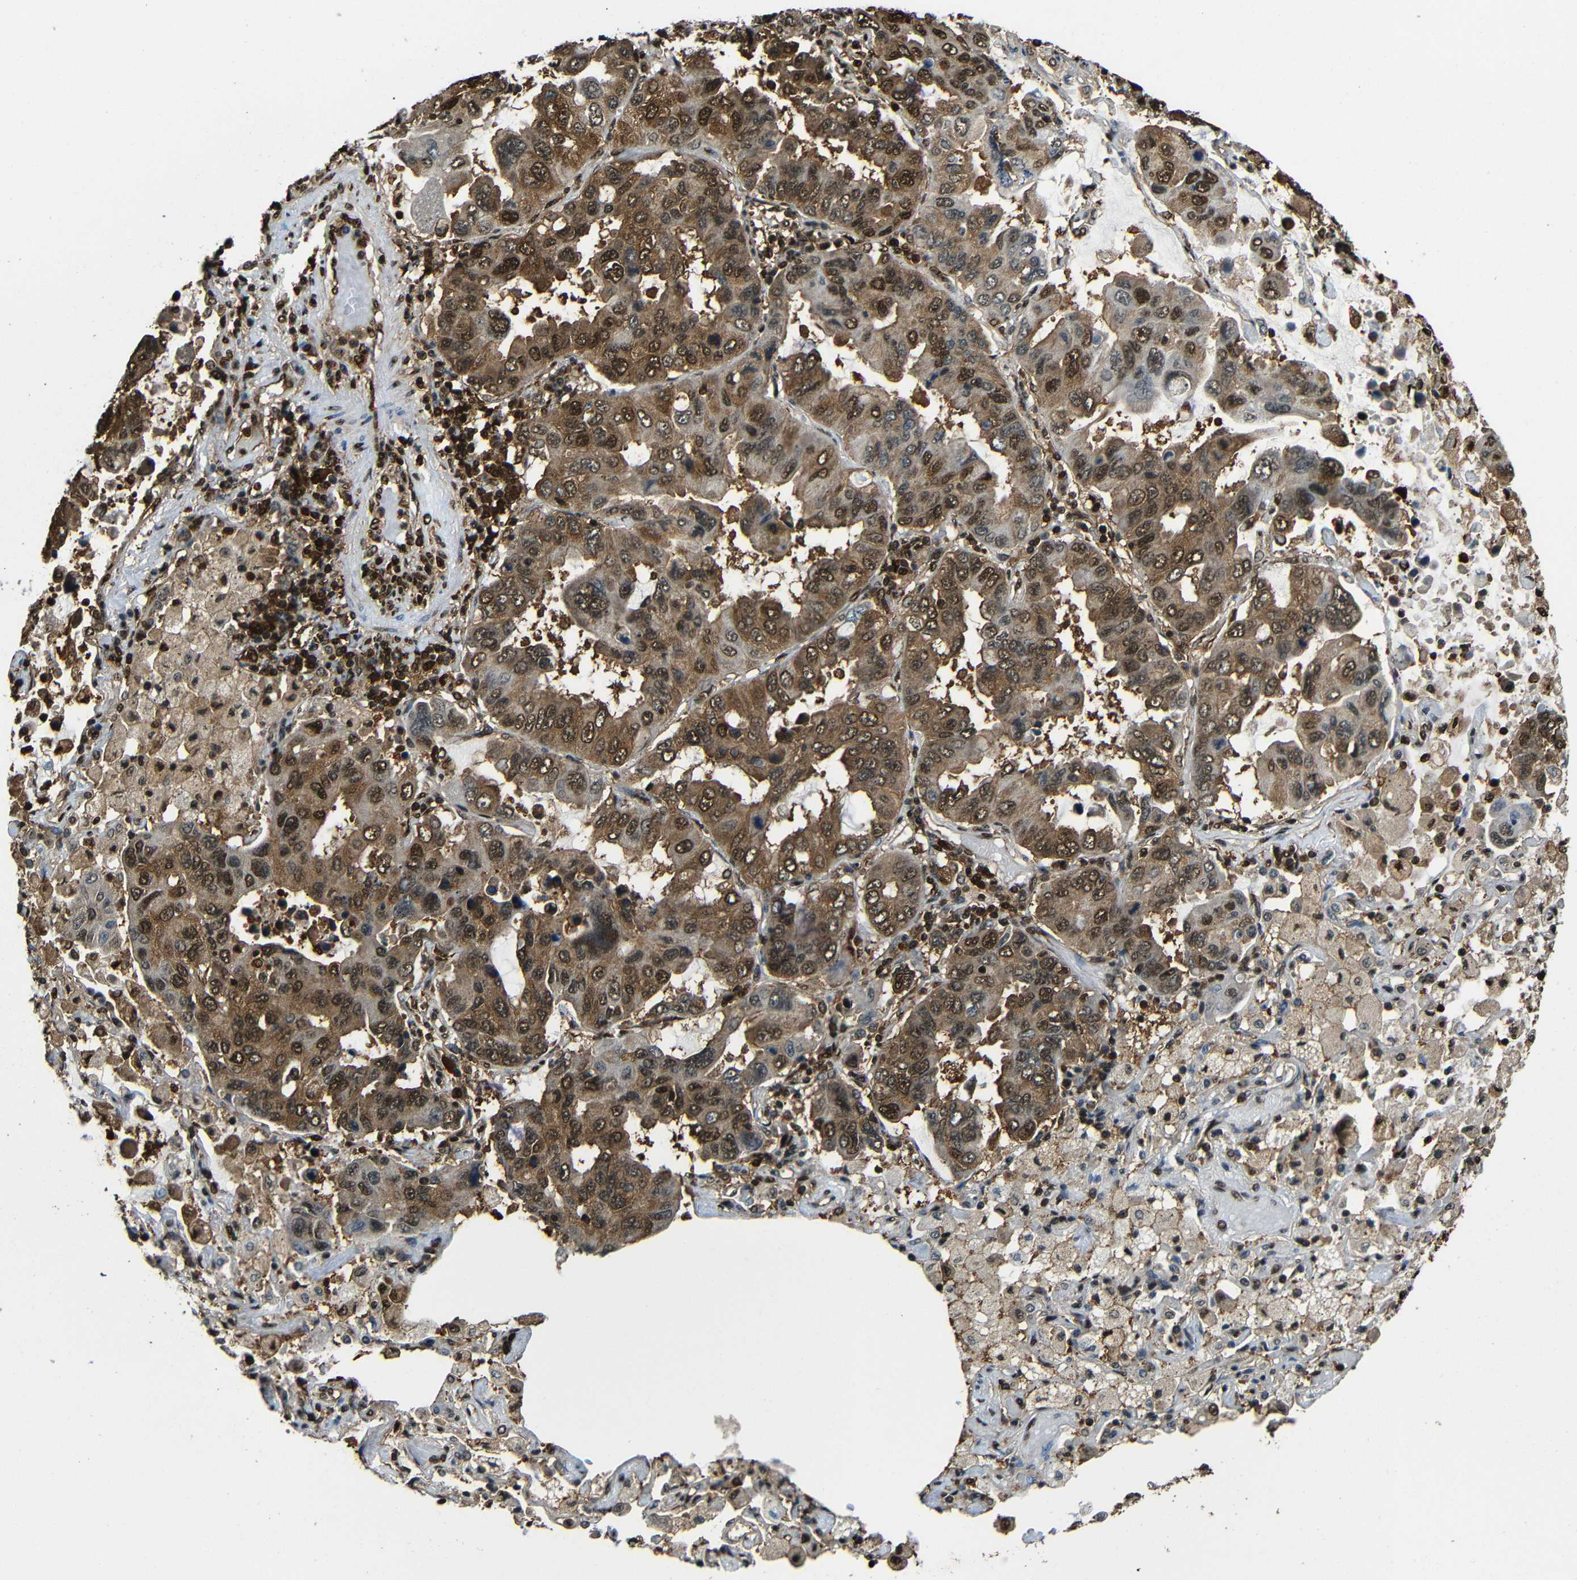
{"staining": {"intensity": "strong", "quantity": ">75%", "location": "cytoplasmic/membranous,nuclear"}, "tissue": "lung cancer", "cell_type": "Tumor cells", "image_type": "cancer", "snomed": [{"axis": "morphology", "description": "Adenocarcinoma, NOS"}, {"axis": "topography", "description": "Lung"}], "caption": "IHC of adenocarcinoma (lung) reveals high levels of strong cytoplasmic/membranous and nuclear expression in approximately >75% of tumor cells.", "gene": "VCP", "patient": {"sex": "male", "age": 64}}